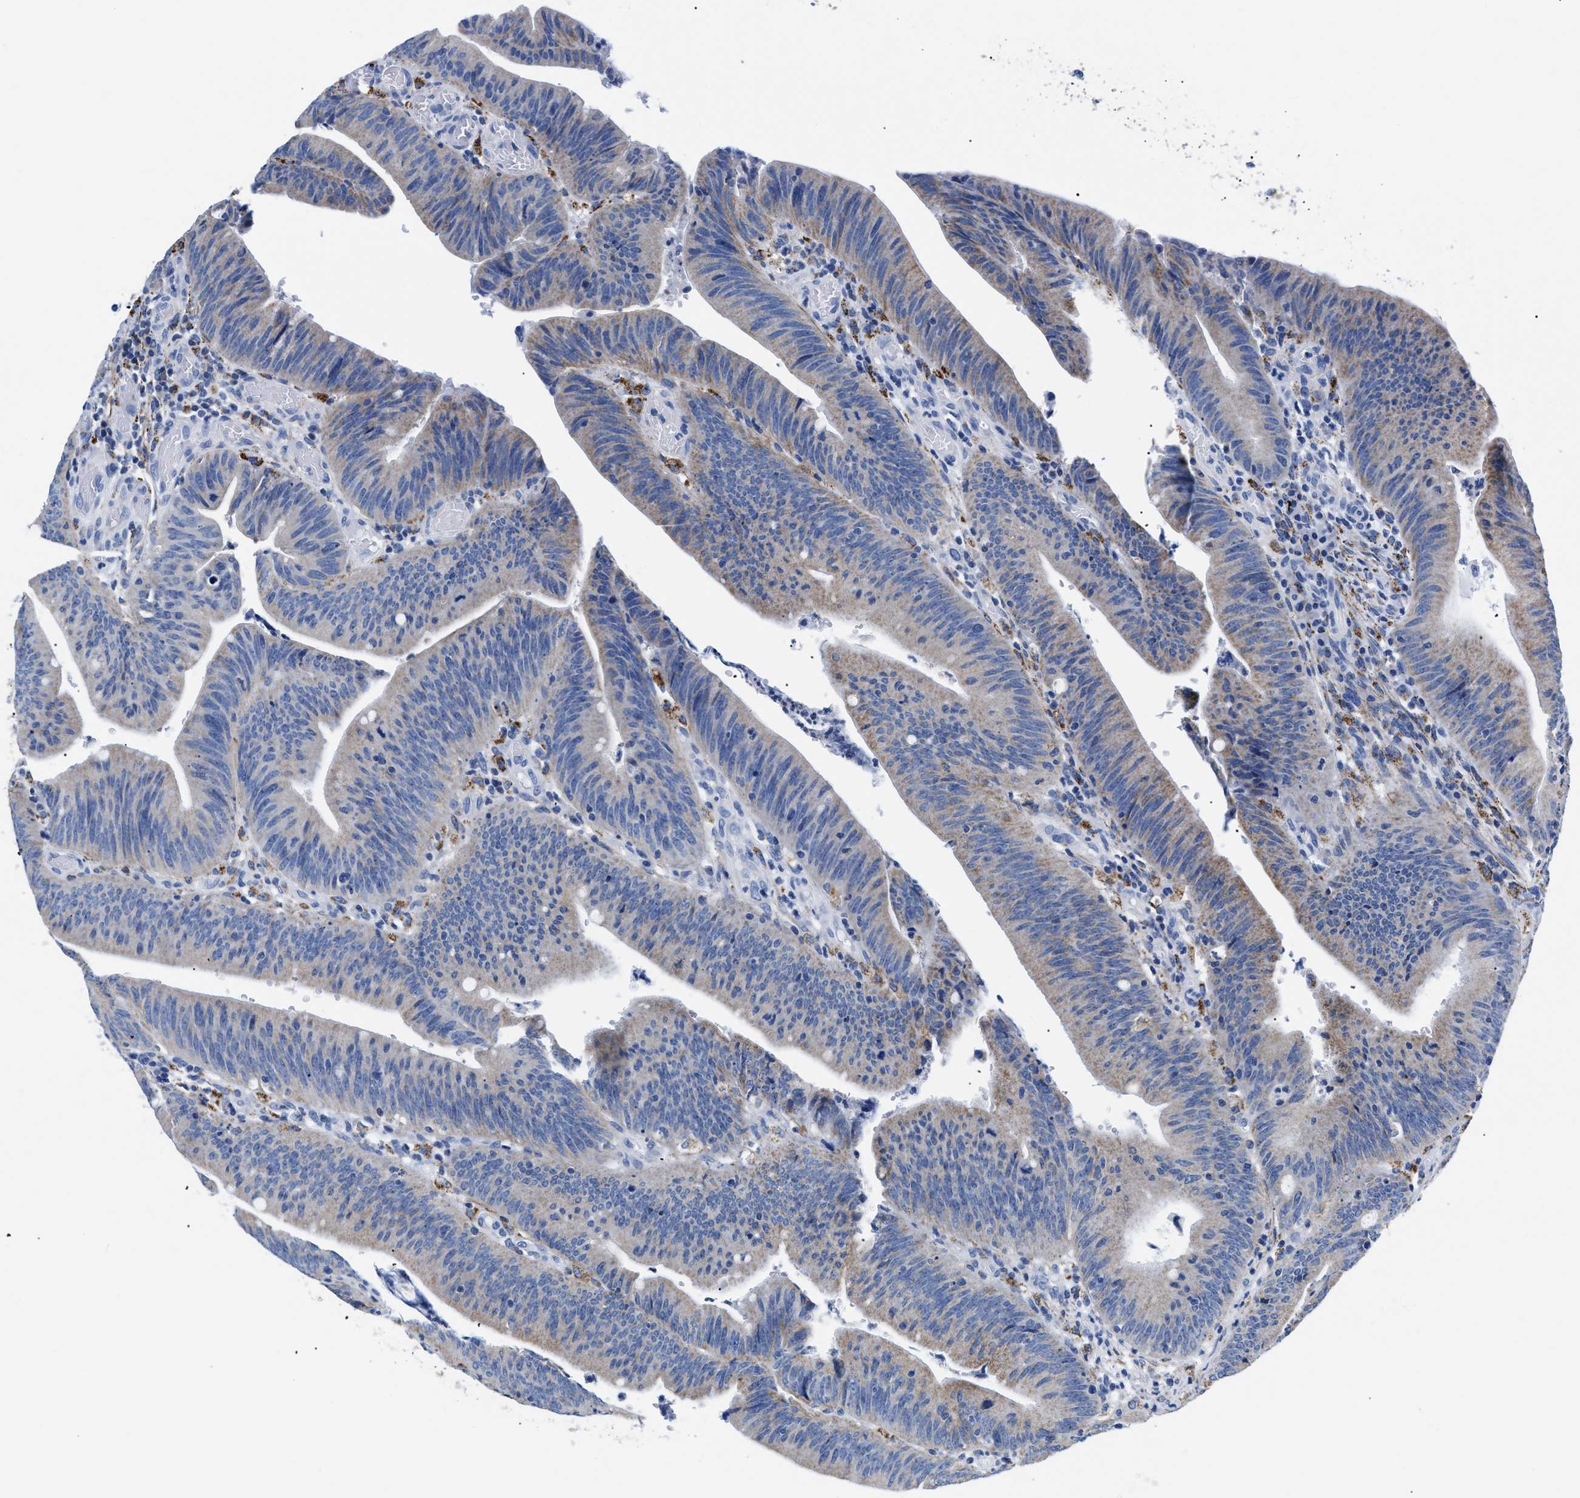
{"staining": {"intensity": "weak", "quantity": "<25%", "location": "cytoplasmic/membranous"}, "tissue": "colorectal cancer", "cell_type": "Tumor cells", "image_type": "cancer", "snomed": [{"axis": "morphology", "description": "Normal tissue, NOS"}, {"axis": "morphology", "description": "Adenocarcinoma, NOS"}, {"axis": "topography", "description": "Rectum"}], "caption": "Histopathology image shows no significant protein staining in tumor cells of colorectal adenocarcinoma.", "gene": "GPR149", "patient": {"sex": "female", "age": 66}}